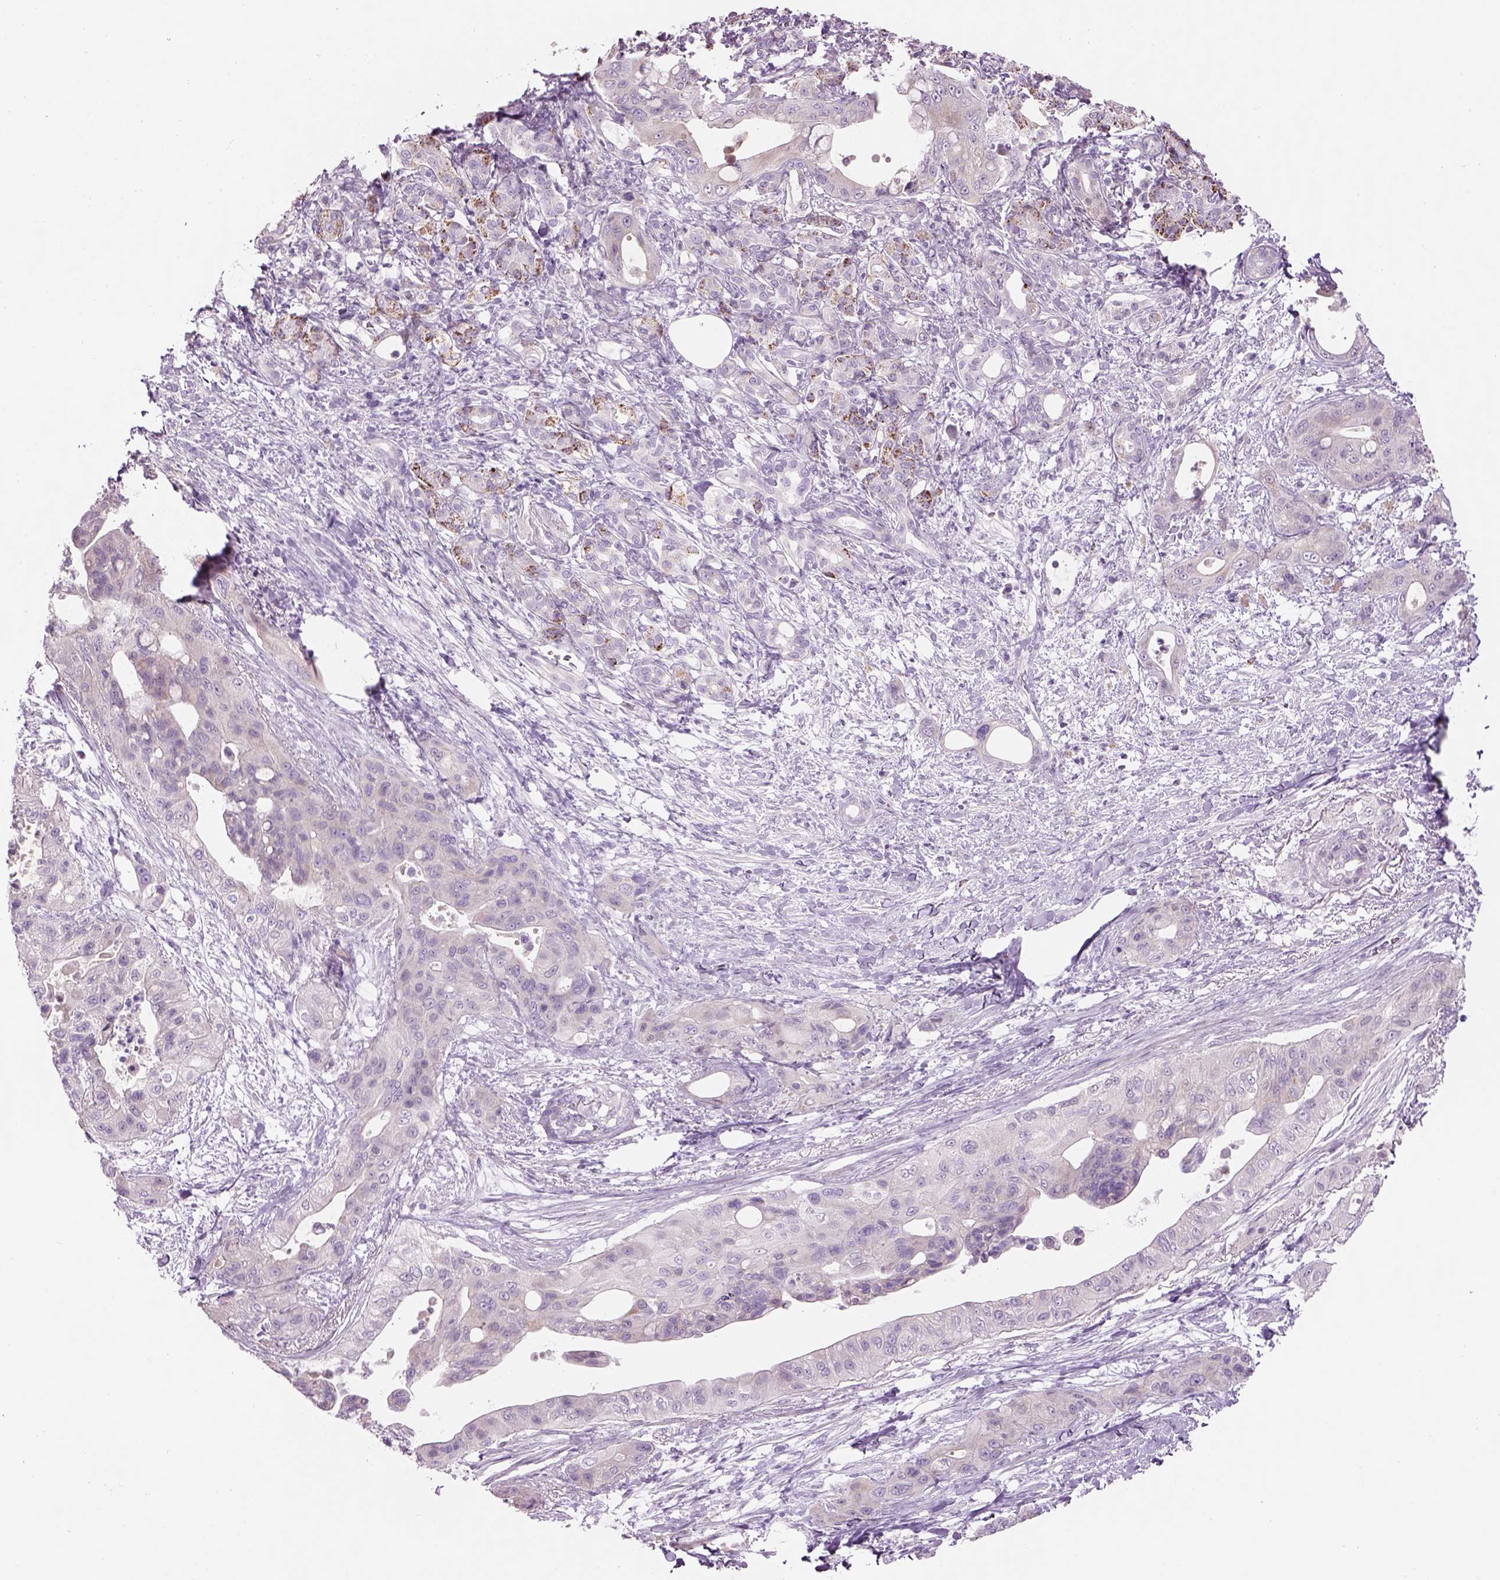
{"staining": {"intensity": "weak", "quantity": "<25%", "location": "cytoplasmic/membranous"}, "tissue": "pancreatic cancer", "cell_type": "Tumor cells", "image_type": "cancer", "snomed": [{"axis": "morphology", "description": "Adenocarcinoma, NOS"}, {"axis": "topography", "description": "Pancreas"}], "caption": "This is a micrograph of immunohistochemistry (IHC) staining of pancreatic adenocarcinoma, which shows no positivity in tumor cells.", "gene": "IFT52", "patient": {"sex": "male", "age": 71}}